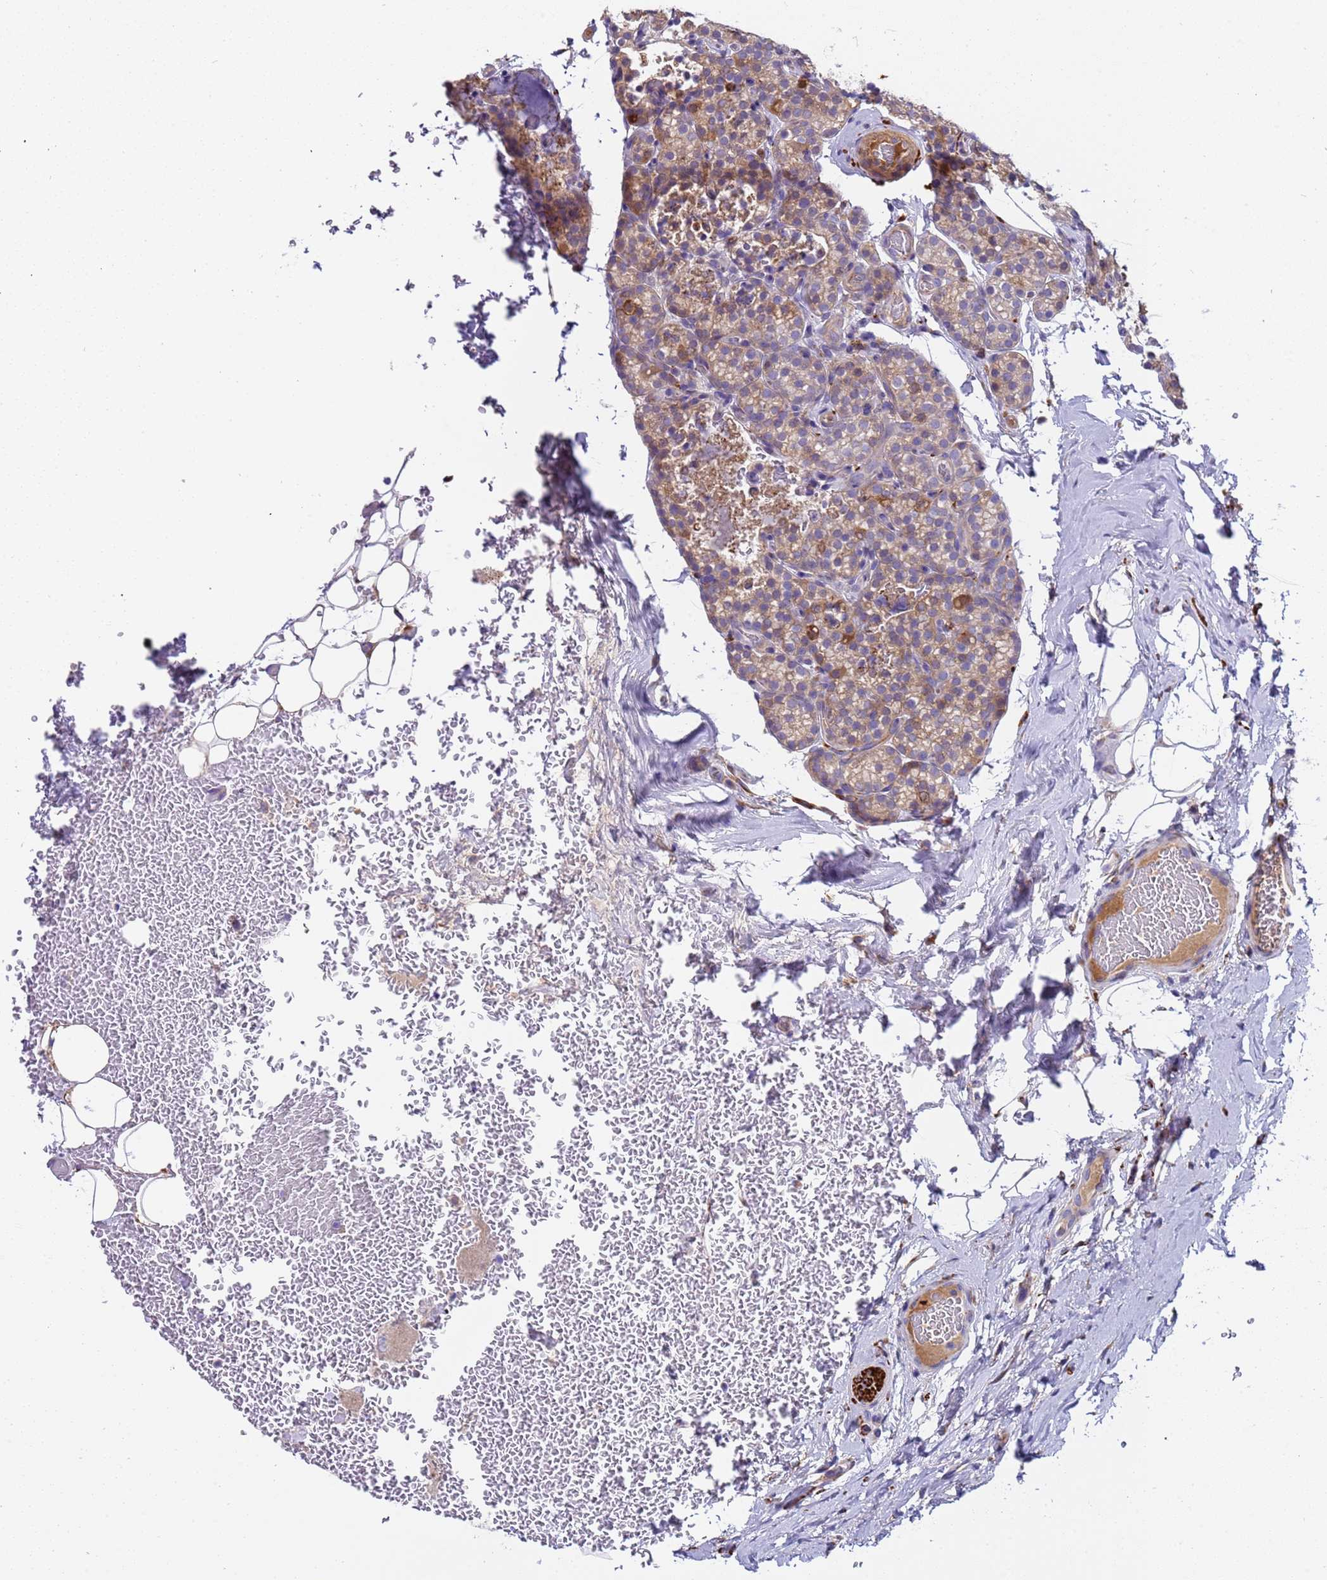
{"staining": {"intensity": "weak", "quantity": "25%-75%", "location": "cytoplasmic/membranous"}, "tissue": "parathyroid gland", "cell_type": "Glandular cells", "image_type": "normal", "snomed": [{"axis": "morphology", "description": "Normal tissue, NOS"}, {"axis": "topography", "description": "Parathyroid gland"}], "caption": "A high-resolution micrograph shows immunohistochemistry staining of unremarkable parathyroid gland, which demonstrates weak cytoplasmic/membranous positivity in approximately 25%-75% of glandular cells.", "gene": "PAQR7", "patient": {"sex": "female", "age": 45}}